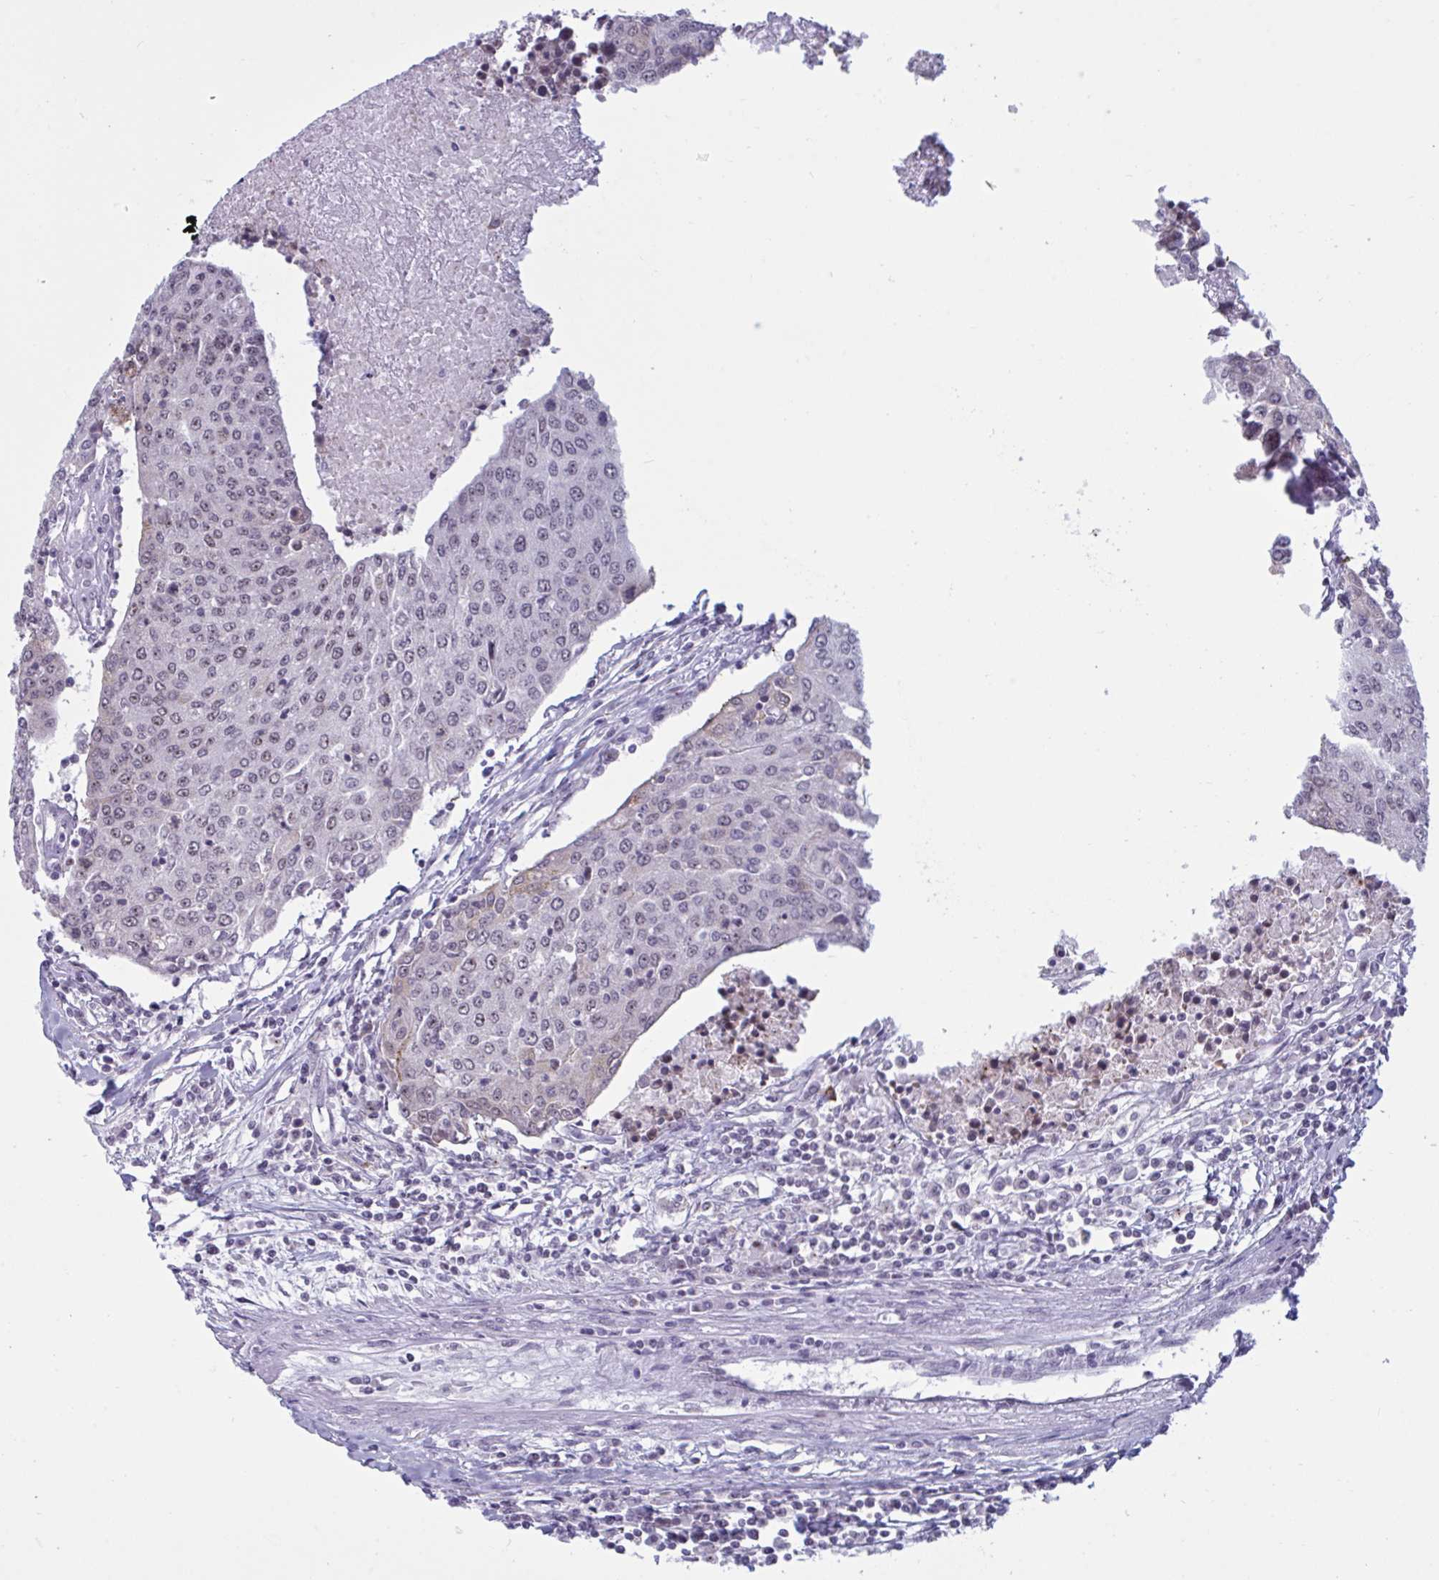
{"staining": {"intensity": "weak", "quantity": ">75%", "location": "nuclear"}, "tissue": "urothelial cancer", "cell_type": "Tumor cells", "image_type": "cancer", "snomed": [{"axis": "morphology", "description": "Urothelial carcinoma, High grade"}, {"axis": "topography", "description": "Urinary bladder"}], "caption": "Human urothelial cancer stained with a protein marker displays weak staining in tumor cells.", "gene": "TGM6", "patient": {"sex": "female", "age": 85}}